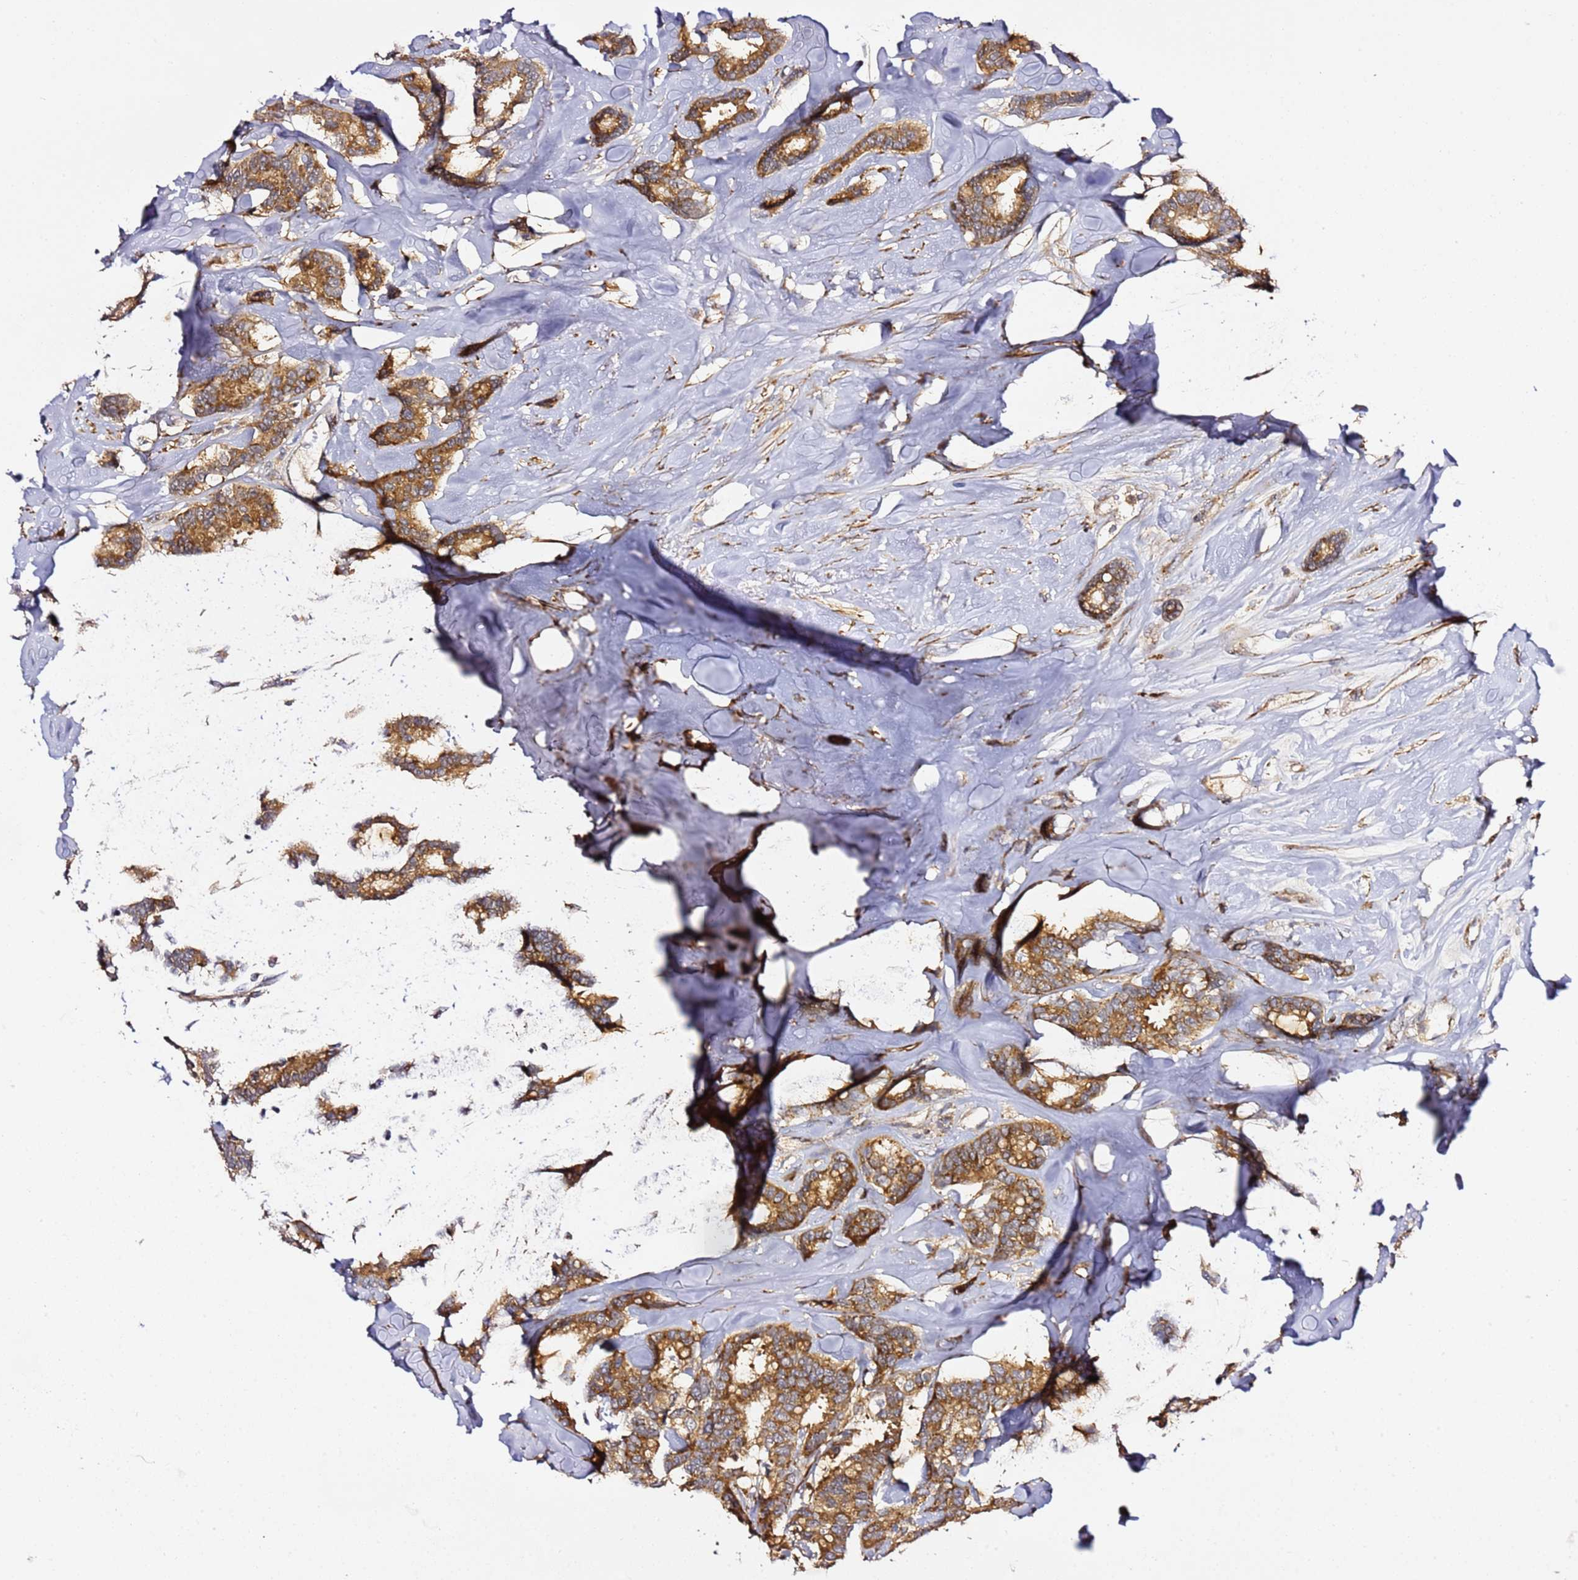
{"staining": {"intensity": "strong", "quantity": ">75%", "location": "cytoplasmic/membranous"}, "tissue": "breast cancer", "cell_type": "Tumor cells", "image_type": "cancer", "snomed": [{"axis": "morphology", "description": "Duct carcinoma"}, {"axis": "topography", "description": "Breast"}], "caption": "This is an image of IHC staining of breast intraductal carcinoma, which shows strong expression in the cytoplasmic/membranous of tumor cells.", "gene": "PVRIG", "patient": {"sex": "female", "age": 87}}